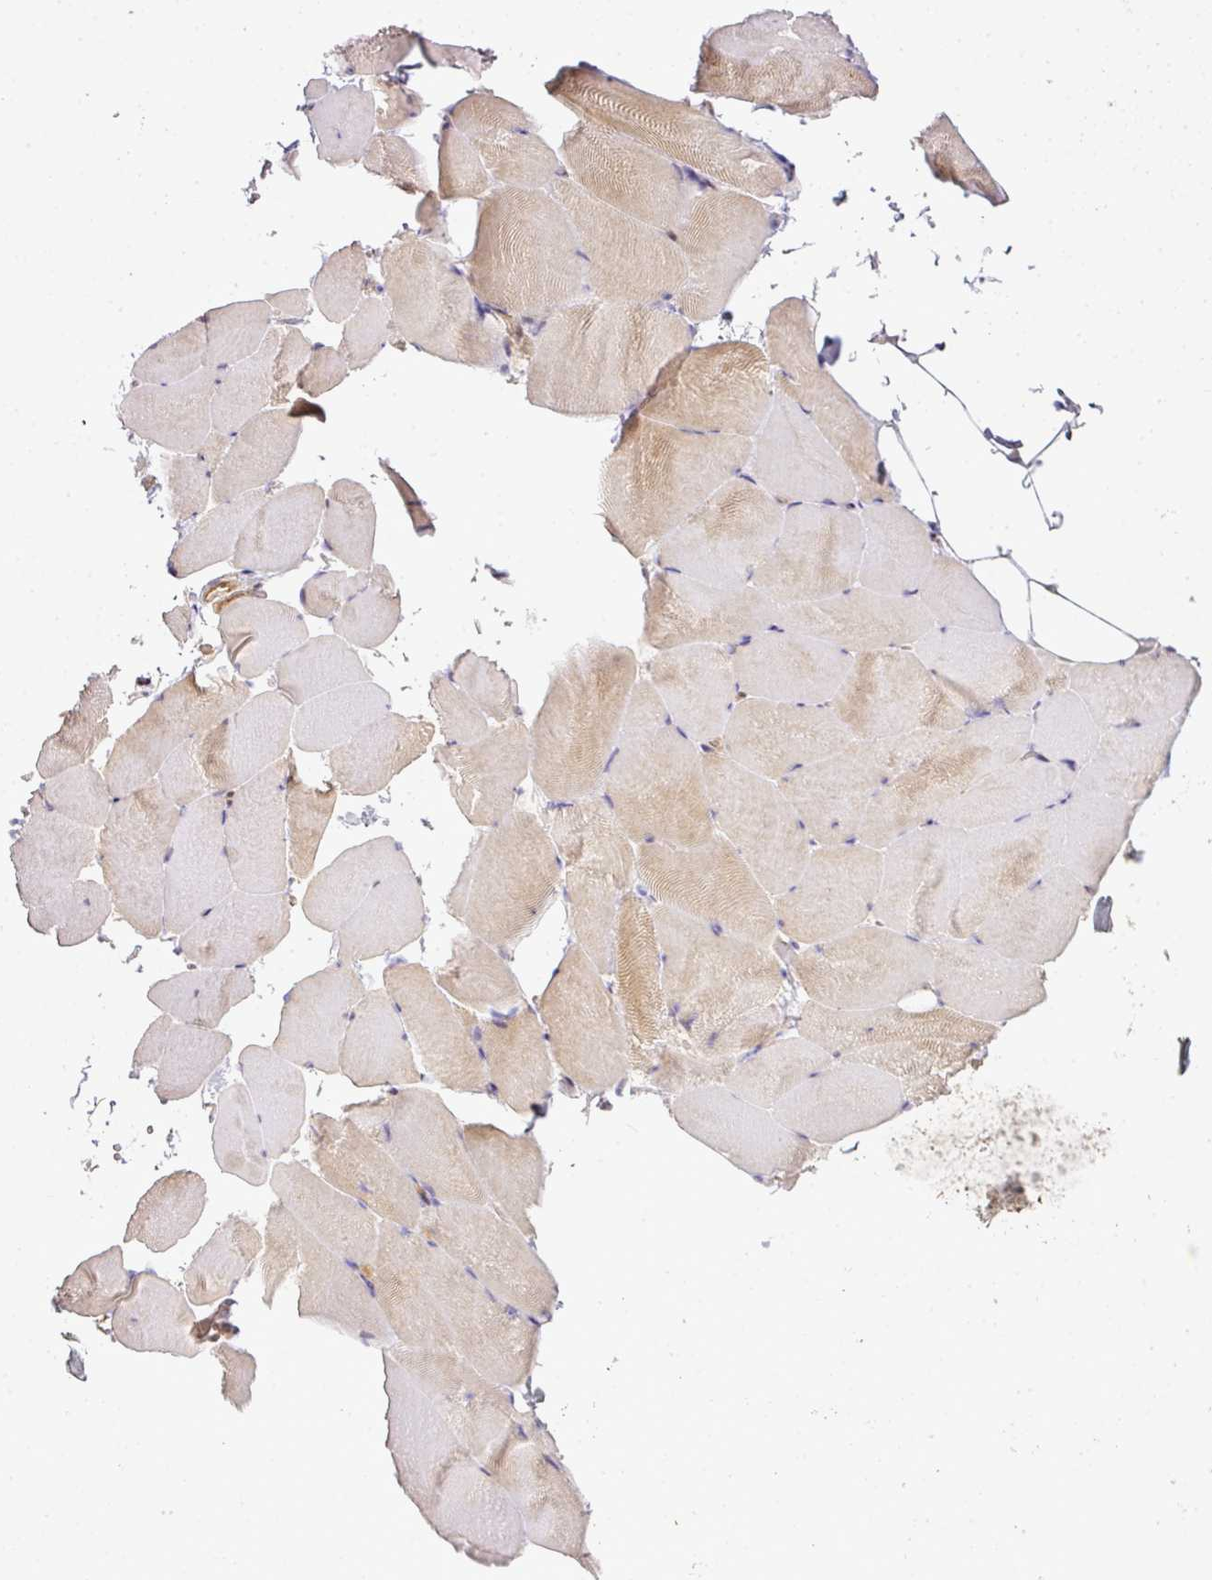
{"staining": {"intensity": "moderate", "quantity": "25%-75%", "location": "cytoplasmic/membranous,nuclear"}, "tissue": "skeletal muscle", "cell_type": "Myocytes", "image_type": "normal", "snomed": [{"axis": "morphology", "description": "Normal tissue, NOS"}, {"axis": "topography", "description": "Skeletal muscle"}], "caption": "A high-resolution image shows immunohistochemistry (IHC) staining of unremarkable skeletal muscle, which exhibits moderate cytoplasmic/membranous,nuclear expression in approximately 25%-75% of myocytes.", "gene": "C1orf226", "patient": {"sex": "female", "age": 64}}